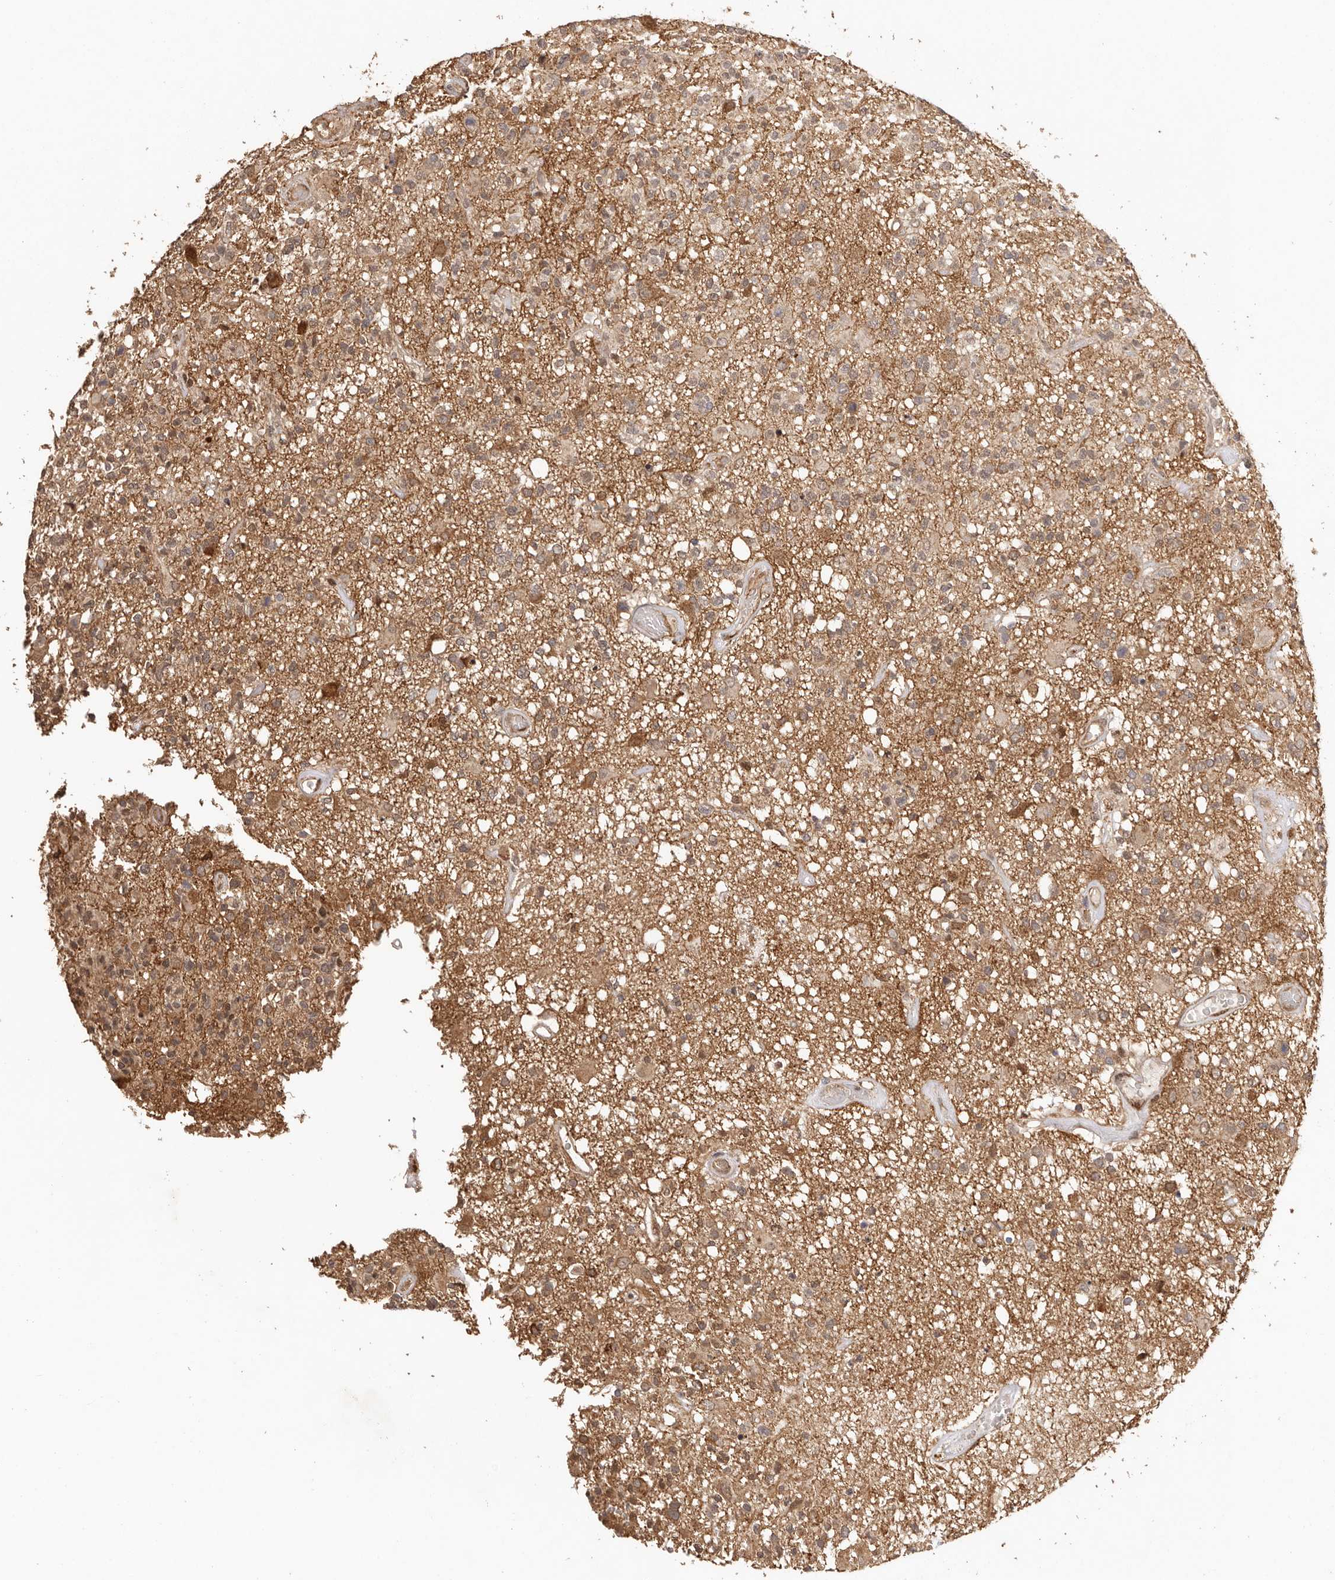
{"staining": {"intensity": "weak", "quantity": ">75%", "location": "cytoplasmic/membranous"}, "tissue": "glioma", "cell_type": "Tumor cells", "image_type": "cancer", "snomed": [{"axis": "morphology", "description": "Glioma, malignant, High grade"}, {"axis": "morphology", "description": "Glioblastoma, NOS"}, {"axis": "topography", "description": "Brain"}], "caption": "An immunohistochemistry image of tumor tissue is shown. Protein staining in brown shows weak cytoplasmic/membranous positivity in glioma within tumor cells.", "gene": "UBR2", "patient": {"sex": "male", "age": 60}}